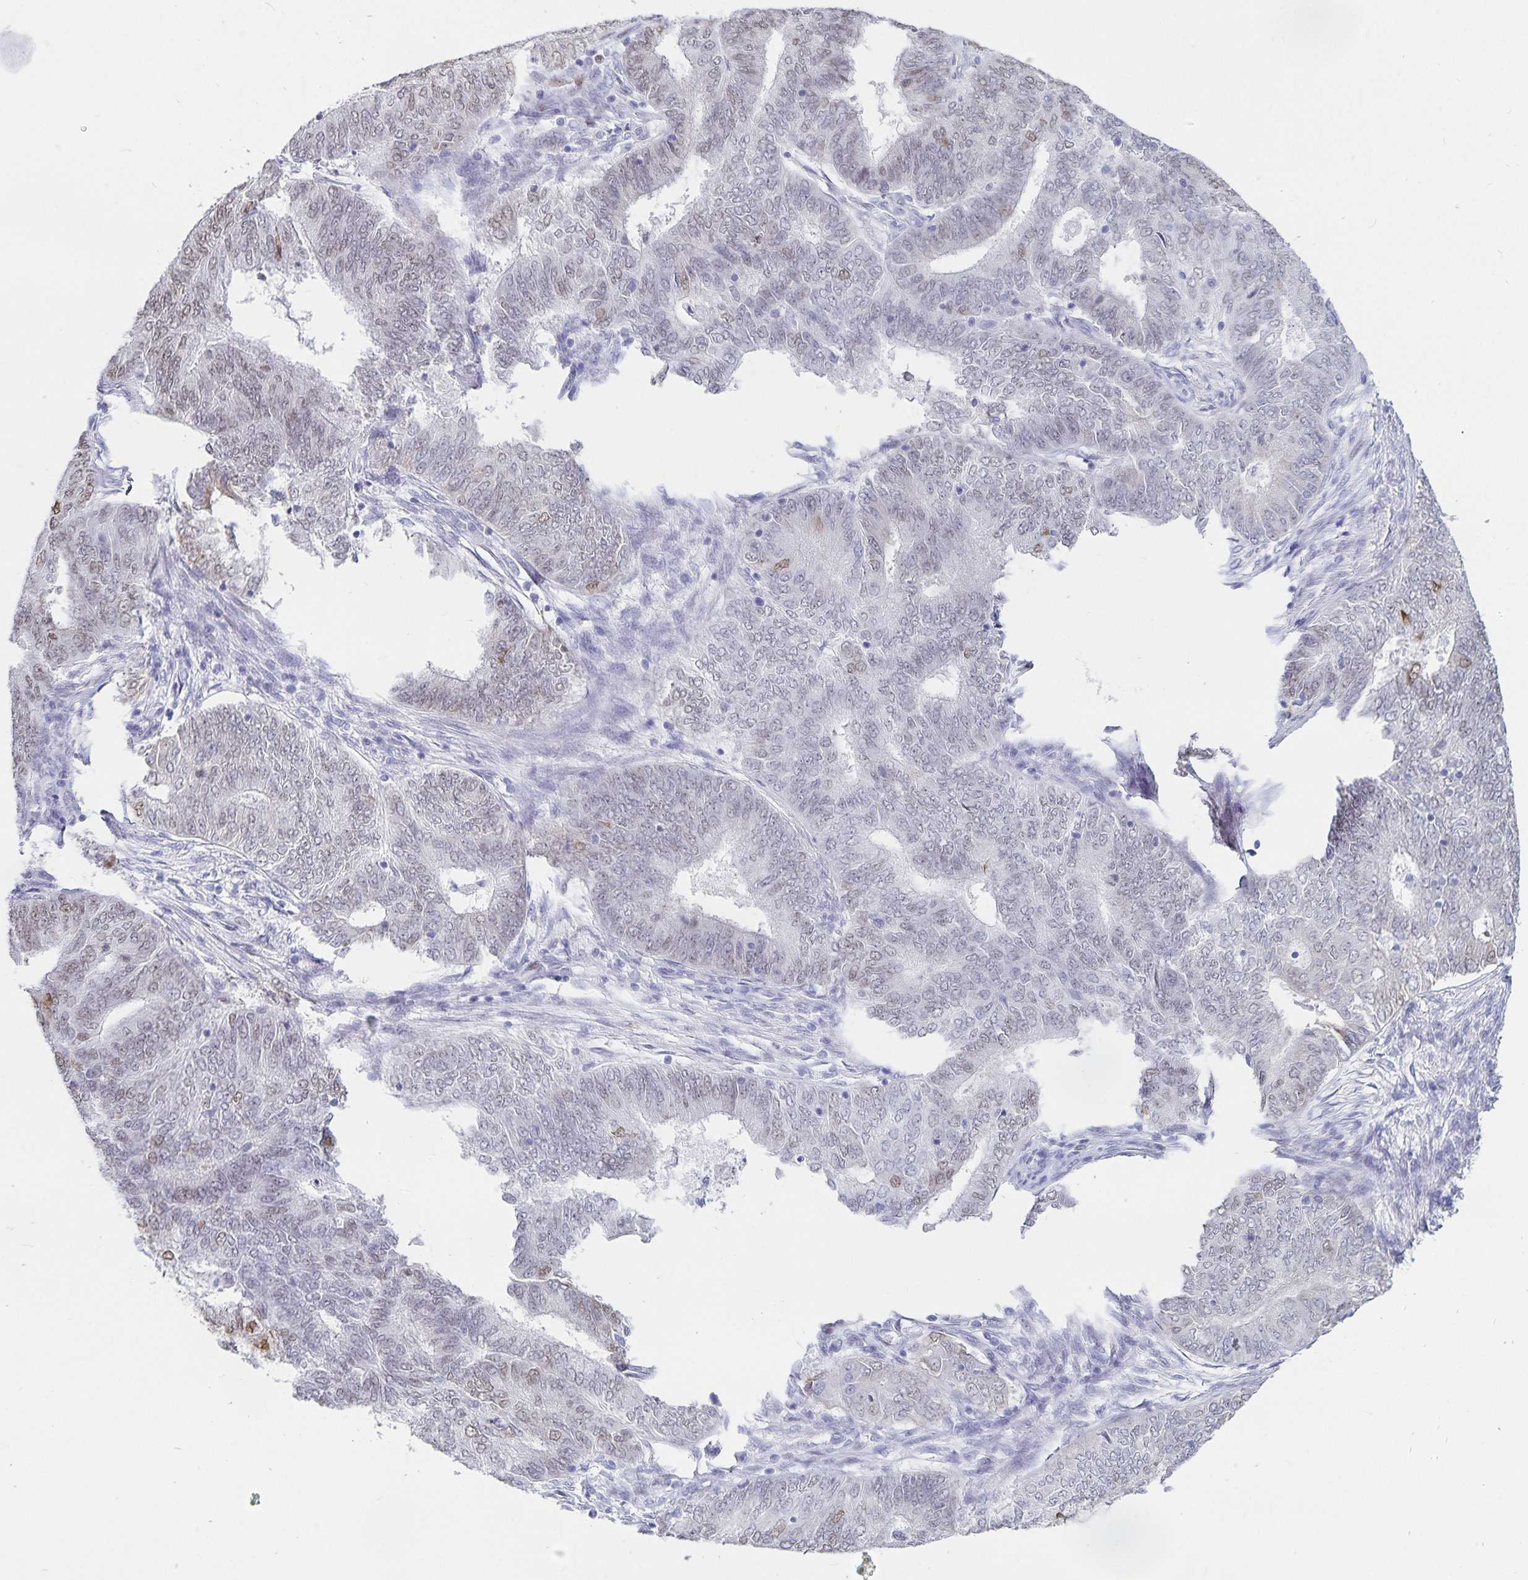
{"staining": {"intensity": "weak", "quantity": "<25%", "location": "cytoplasmic/membranous"}, "tissue": "endometrial cancer", "cell_type": "Tumor cells", "image_type": "cancer", "snomed": [{"axis": "morphology", "description": "Adenocarcinoma, NOS"}, {"axis": "topography", "description": "Endometrium"}], "caption": "Tumor cells show no significant expression in adenocarcinoma (endometrial).", "gene": "HMGB3", "patient": {"sex": "female", "age": 62}}